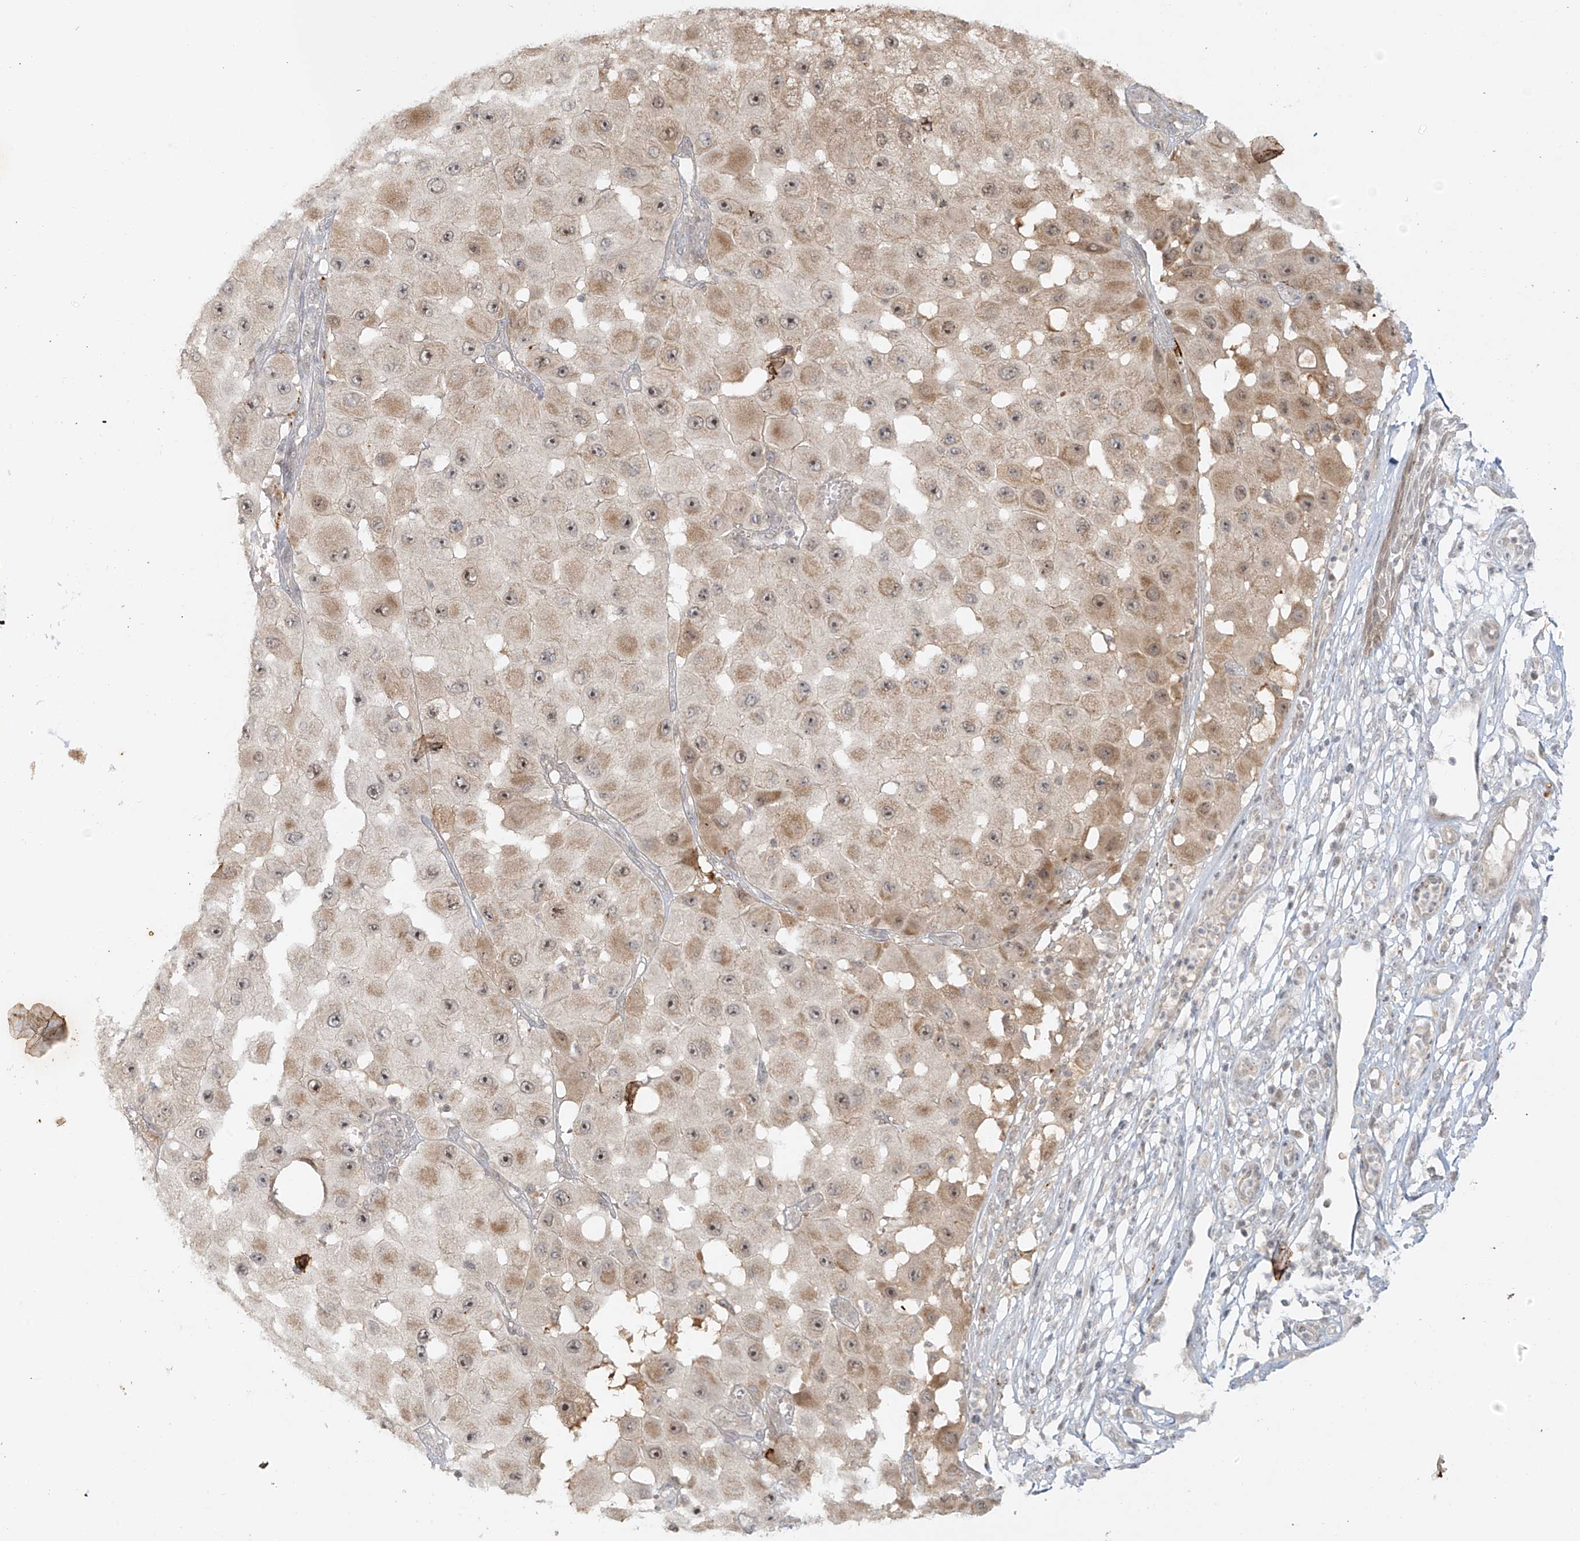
{"staining": {"intensity": "weak", "quantity": "25%-75%", "location": "cytoplasmic/membranous"}, "tissue": "melanoma", "cell_type": "Tumor cells", "image_type": "cancer", "snomed": [{"axis": "morphology", "description": "Malignant melanoma, NOS"}, {"axis": "topography", "description": "Skin"}], "caption": "Weak cytoplasmic/membranous positivity for a protein is appreciated in about 25%-75% of tumor cells of melanoma using immunohistochemistry (IHC).", "gene": "MIPEP", "patient": {"sex": "female", "age": 81}}